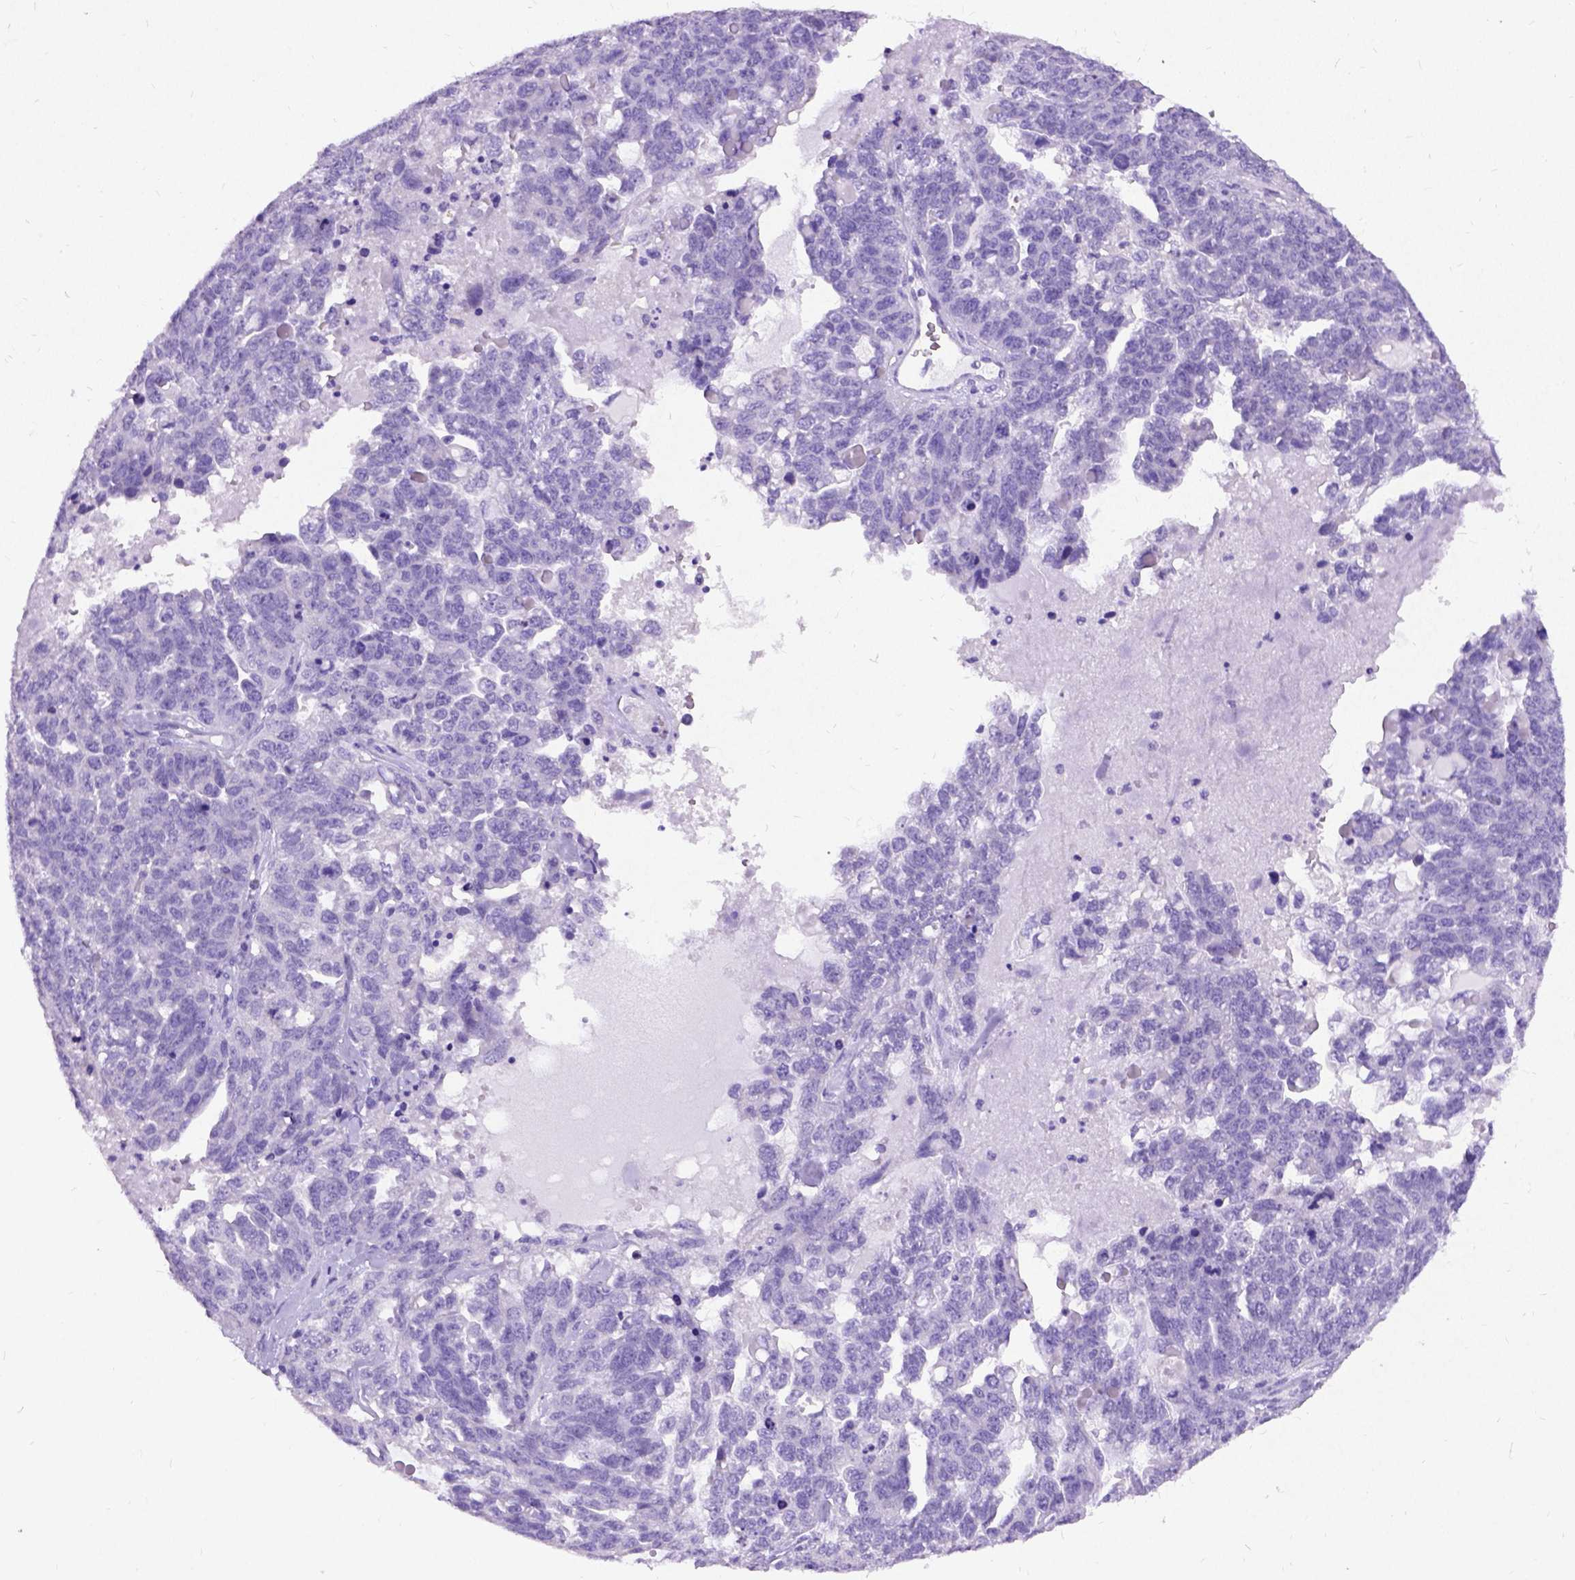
{"staining": {"intensity": "negative", "quantity": "none", "location": "none"}, "tissue": "ovarian cancer", "cell_type": "Tumor cells", "image_type": "cancer", "snomed": [{"axis": "morphology", "description": "Cystadenocarcinoma, serous, NOS"}, {"axis": "topography", "description": "Ovary"}], "caption": "Human ovarian serous cystadenocarcinoma stained for a protein using immunohistochemistry displays no positivity in tumor cells.", "gene": "NEUROD4", "patient": {"sex": "female", "age": 71}}